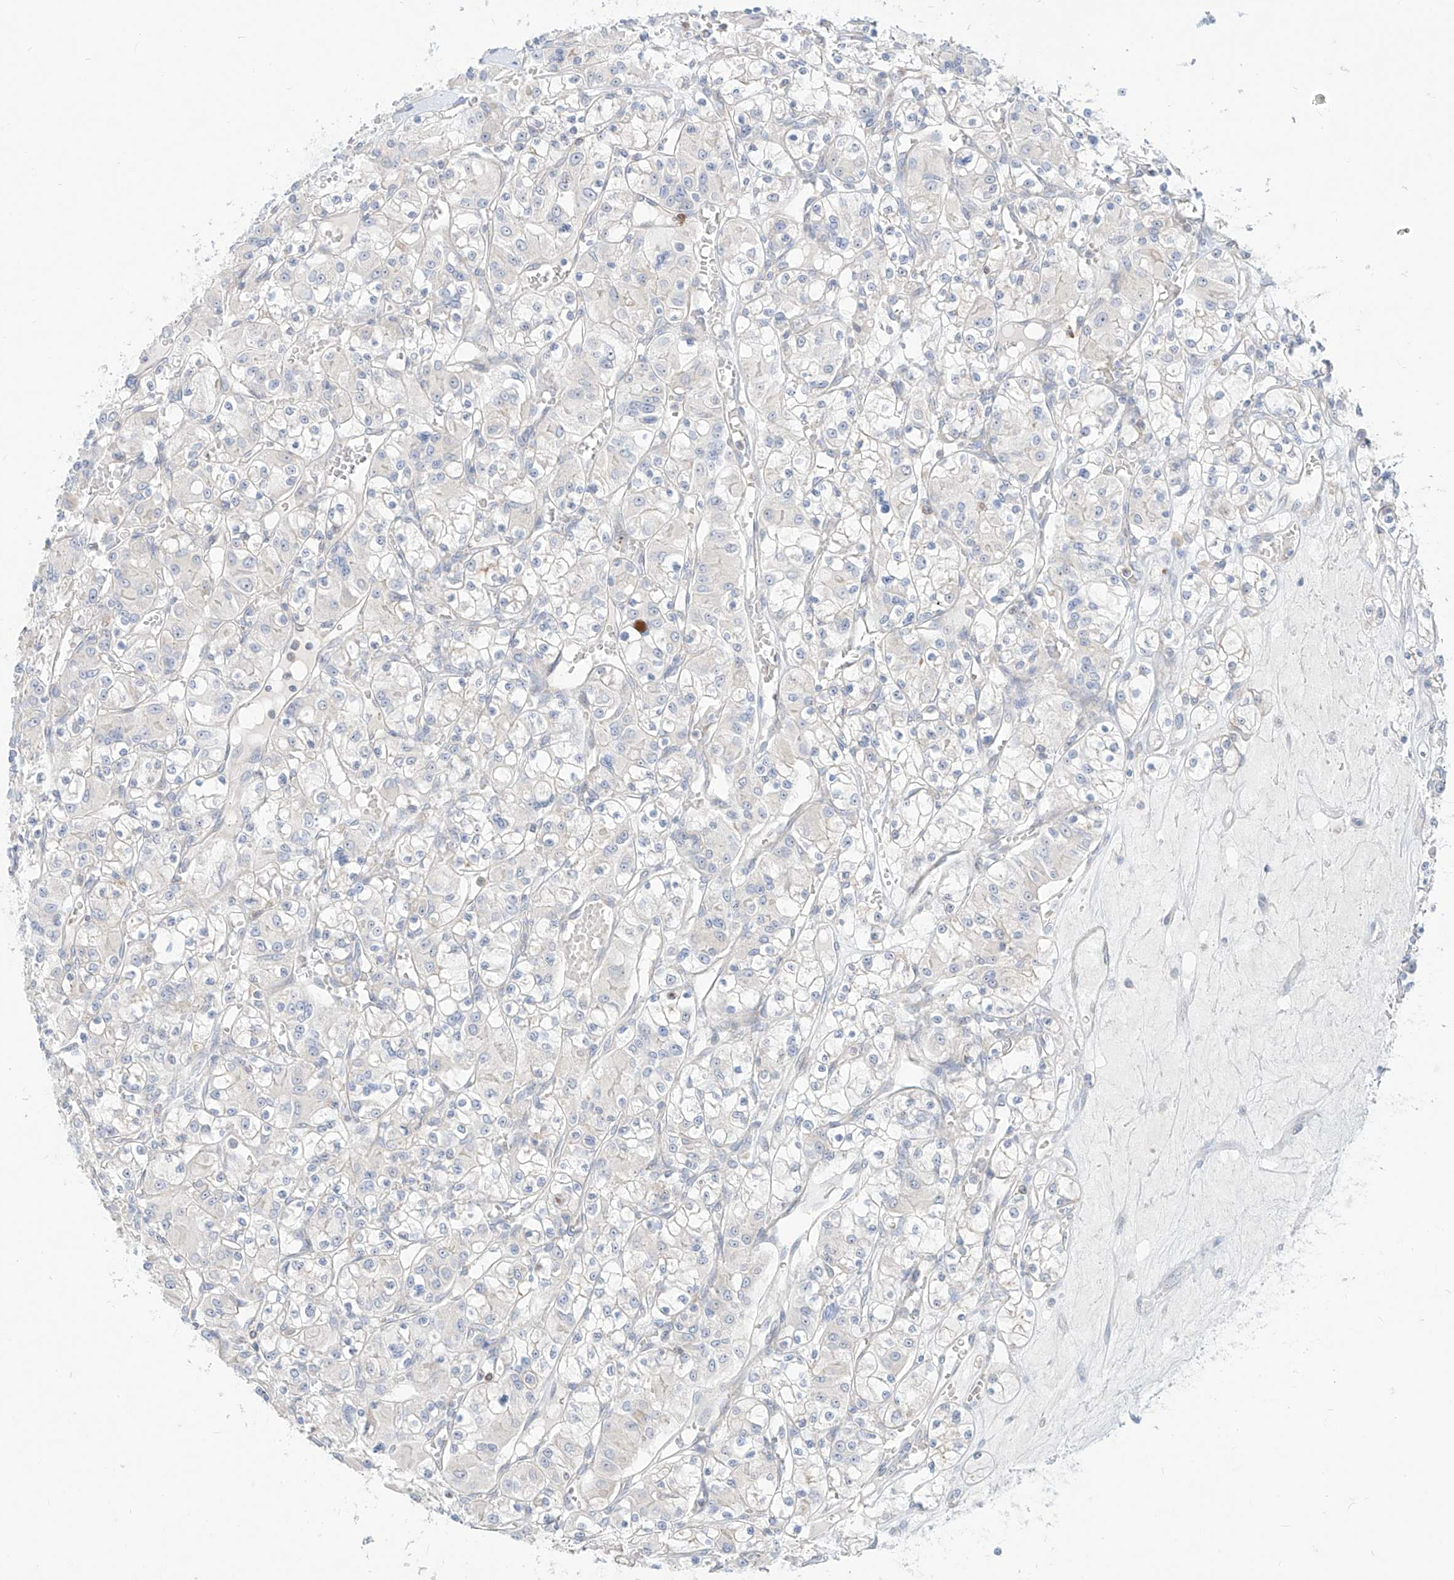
{"staining": {"intensity": "negative", "quantity": "none", "location": "none"}, "tissue": "renal cancer", "cell_type": "Tumor cells", "image_type": "cancer", "snomed": [{"axis": "morphology", "description": "Adenocarcinoma, NOS"}, {"axis": "topography", "description": "Kidney"}], "caption": "Tumor cells show no significant positivity in adenocarcinoma (renal).", "gene": "SYTL3", "patient": {"sex": "female", "age": 59}}